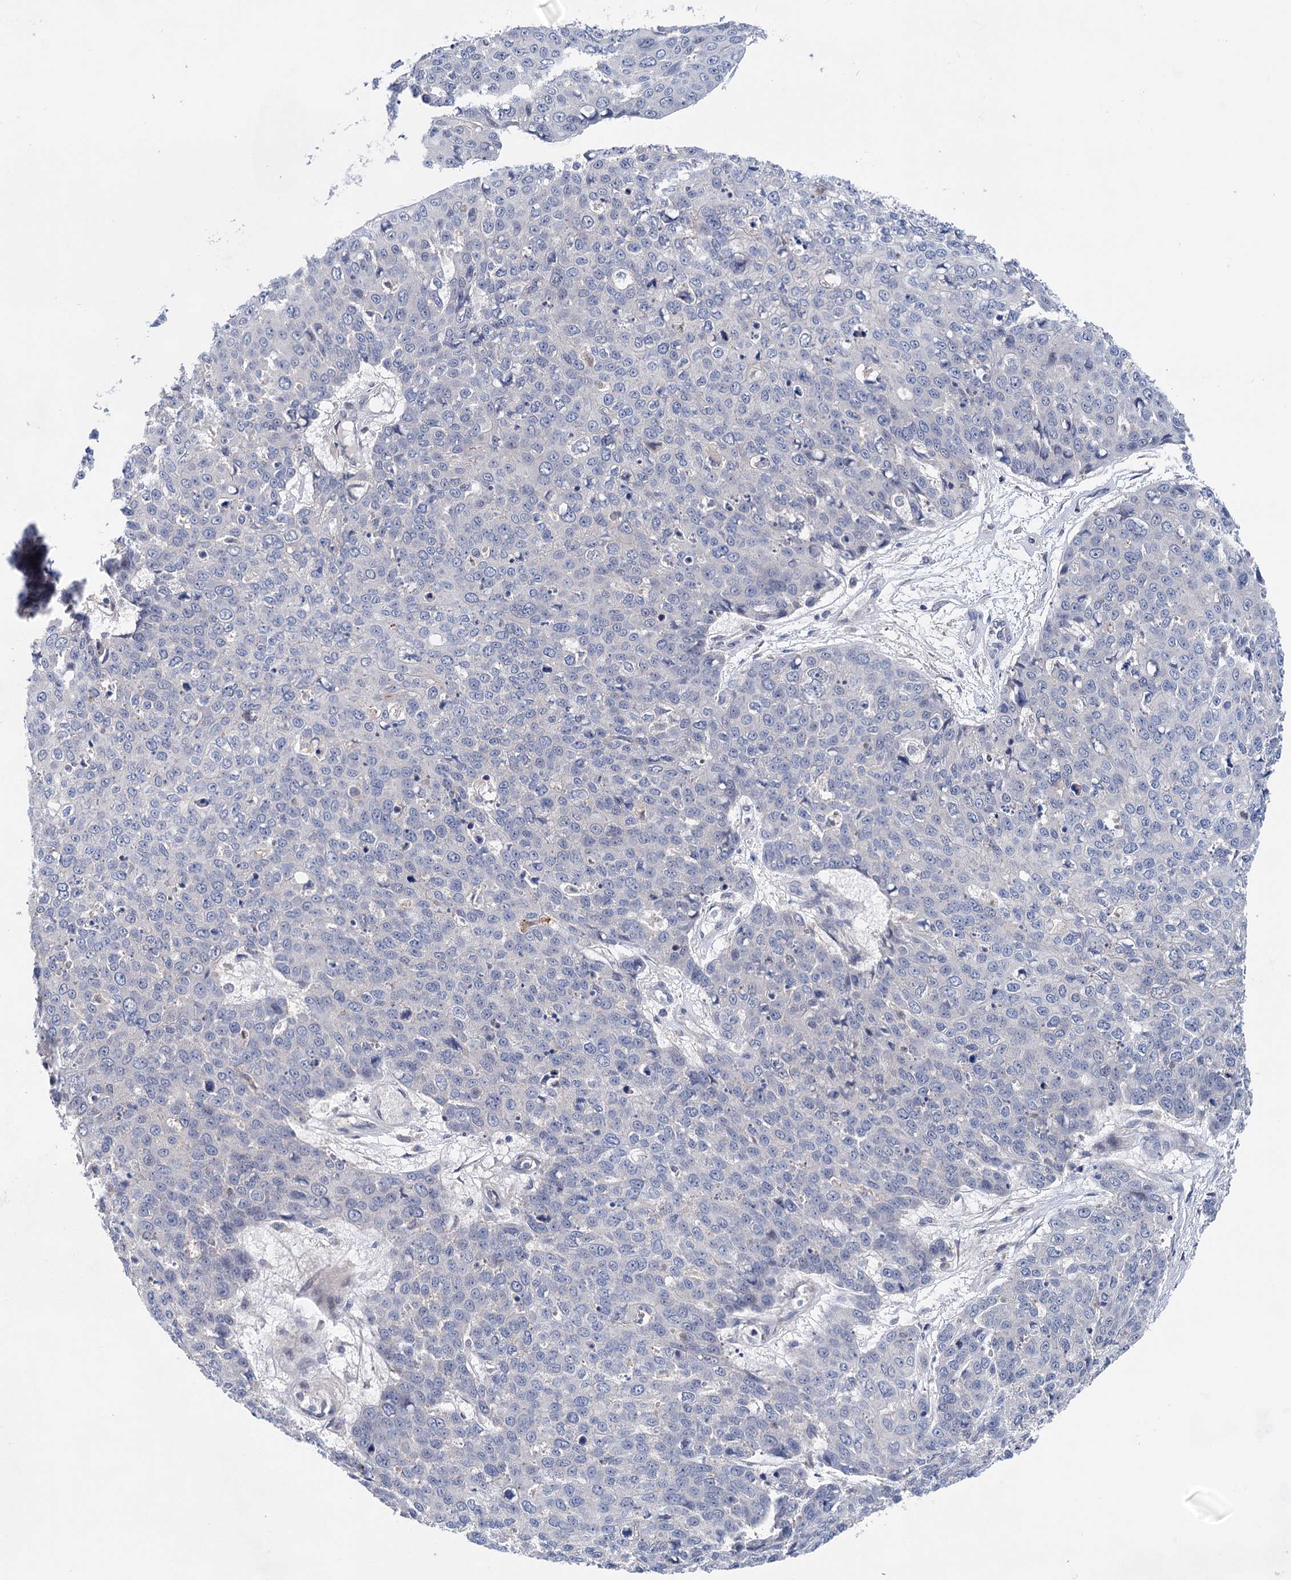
{"staining": {"intensity": "negative", "quantity": "none", "location": "none"}, "tissue": "skin cancer", "cell_type": "Tumor cells", "image_type": "cancer", "snomed": [{"axis": "morphology", "description": "Squamous cell carcinoma, NOS"}, {"axis": "topography", "description": "Skin"}], "caption": "Protein analysis of squamous cell carcinoma (skin) reveals no significant expression in tumor cells.", "gene": "MORN3", "patient": {"sex": "male", "age": 71}}